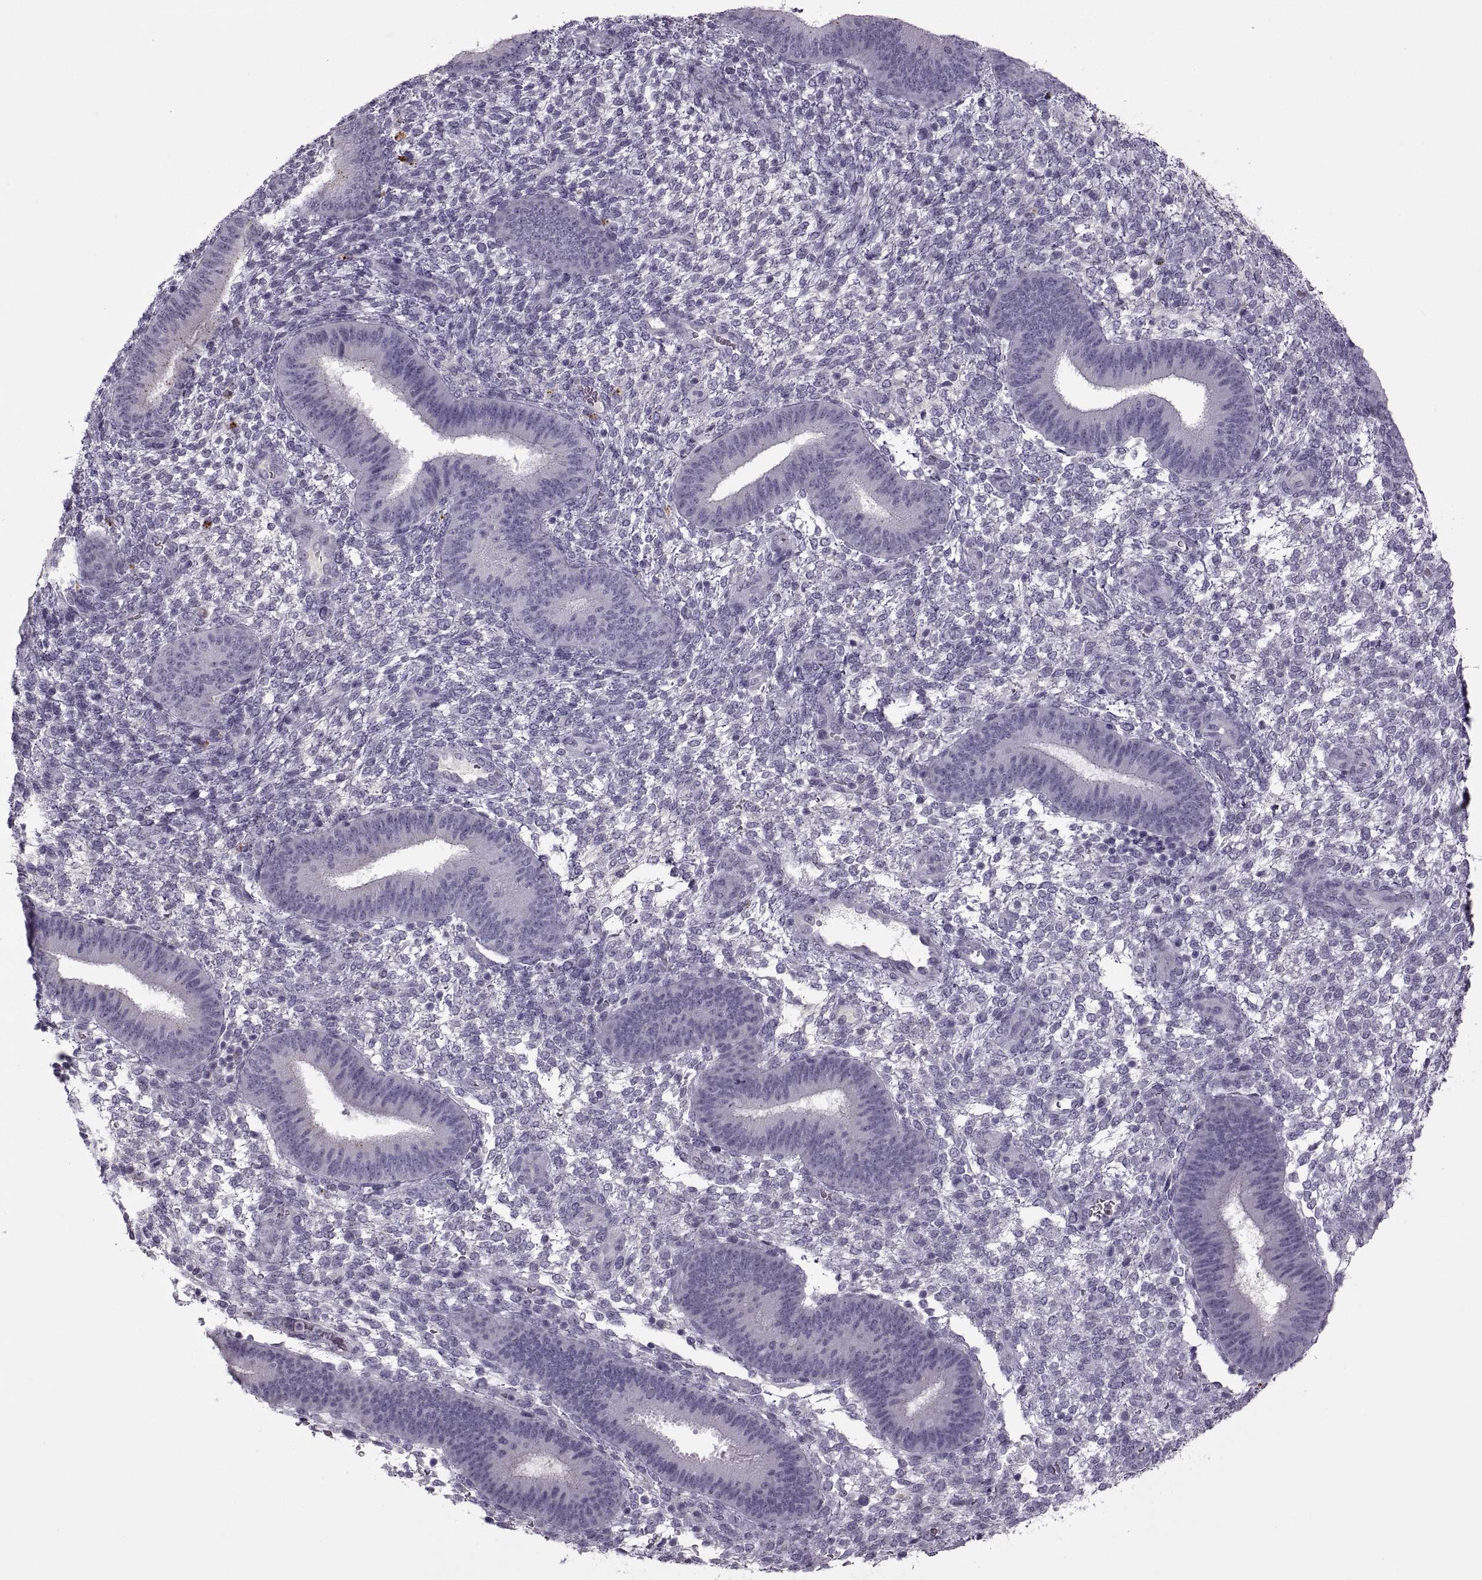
{"staining": {"intensity": "negative", "quantity": "none", "location": "none"}, "tissue": "endometrium", "cell_type": "Cells in endometrial stroma", "image_type": "normal", "snomed": [{"axis": "morphology", "description": "Normal tissue, NOS"}, {"axis": "topography", "description": "Endometrium"}], "caption": "IHC of benign human endometrium exhibits no expression in cells in endometrial stroma.", "gene": "RSPH6A", "patient": {"sex": "female", "age": 39}}